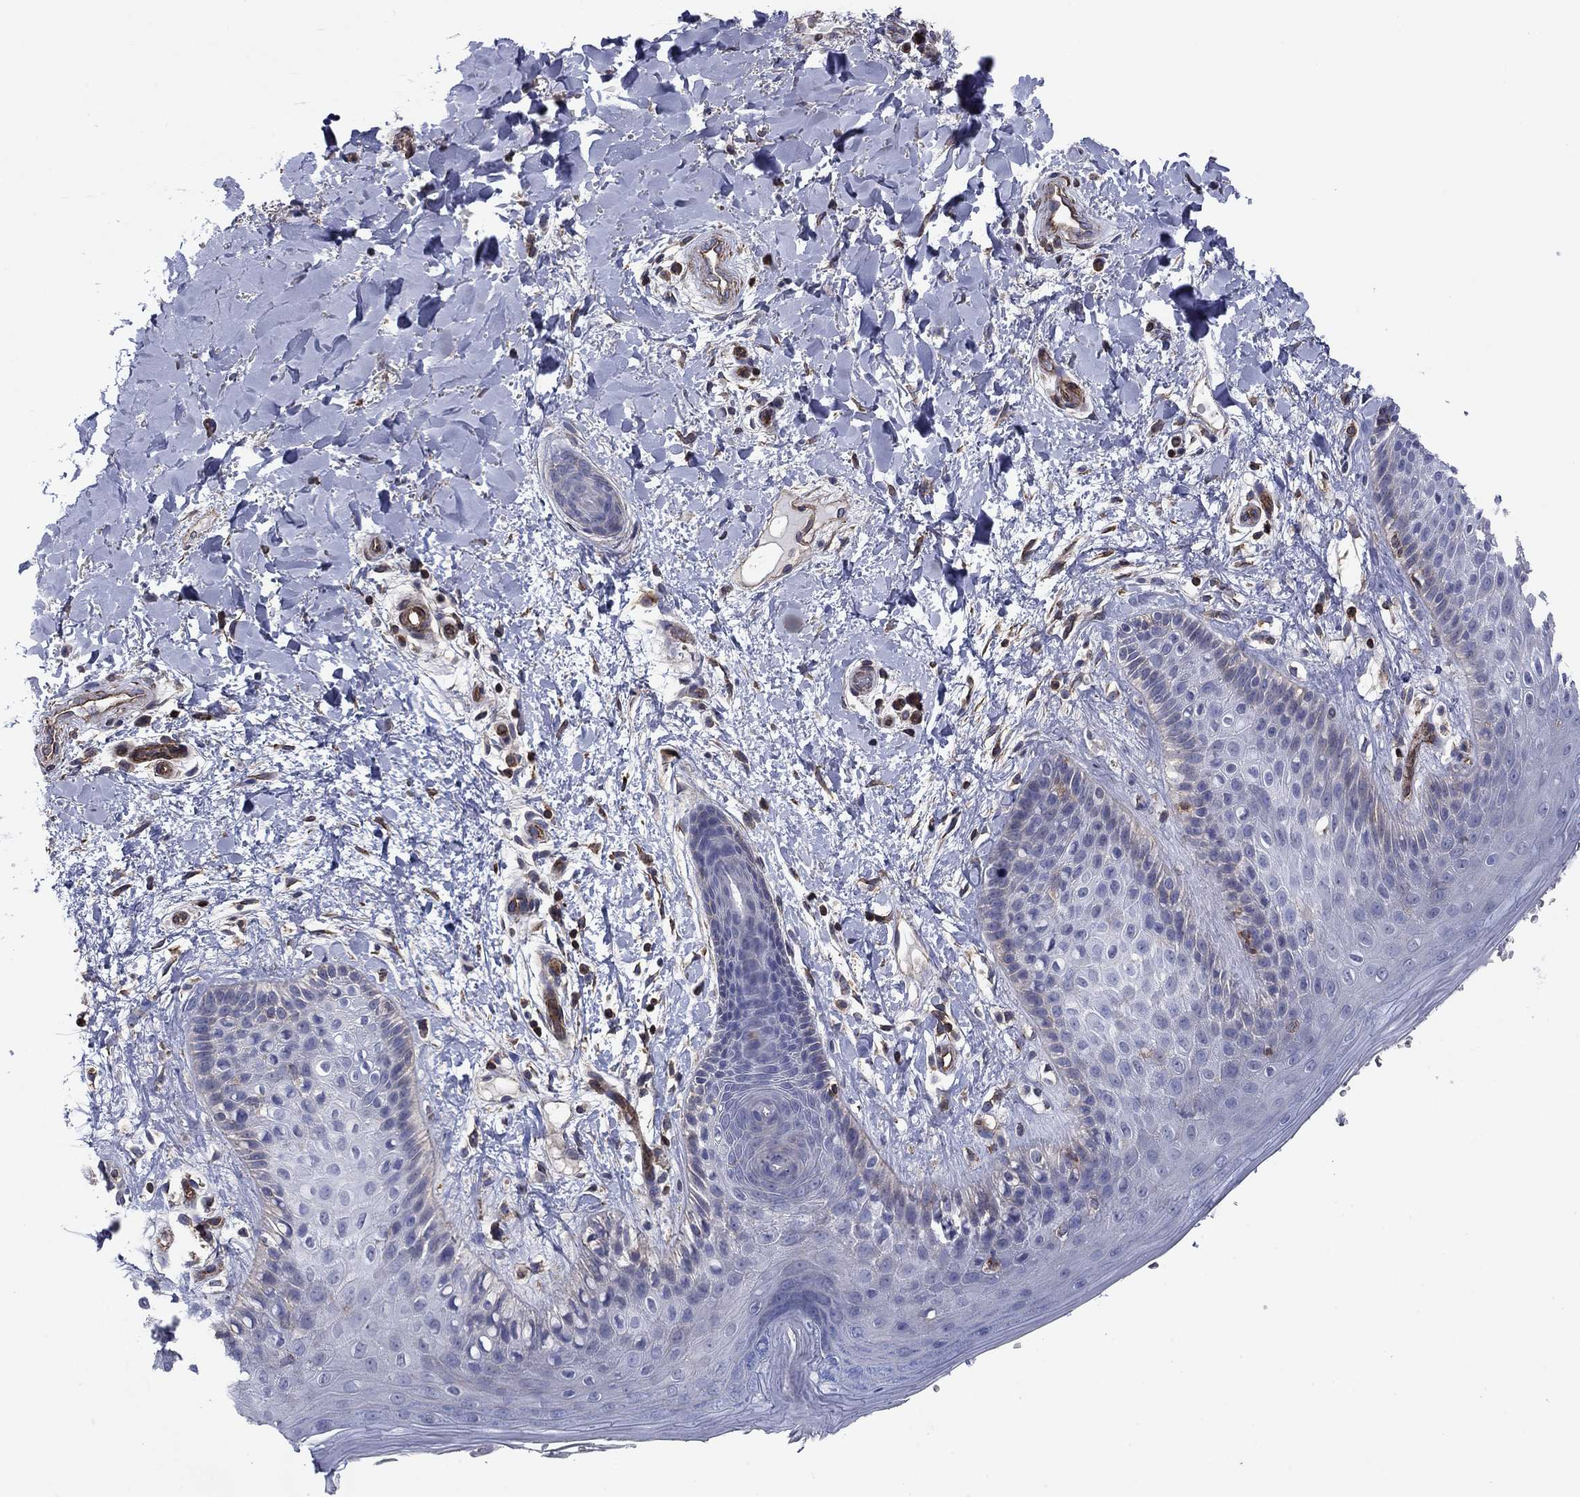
{"staining": {"intensity": "negative", "quantity": "none", "location": "none"}, "tissue": "skin", "cell_type": "Epidermal cells", "image_type": "normal", "snomed": [{"axis": "morphology", "description": "Normal tissue, NOS"}, {"axis": "topography", "description": "Anal"}], "caption": "Epidermal cells show no significant expression in benign skin.", "gene": "PSD4", "patient": {"sex": "male", "age": 36}}